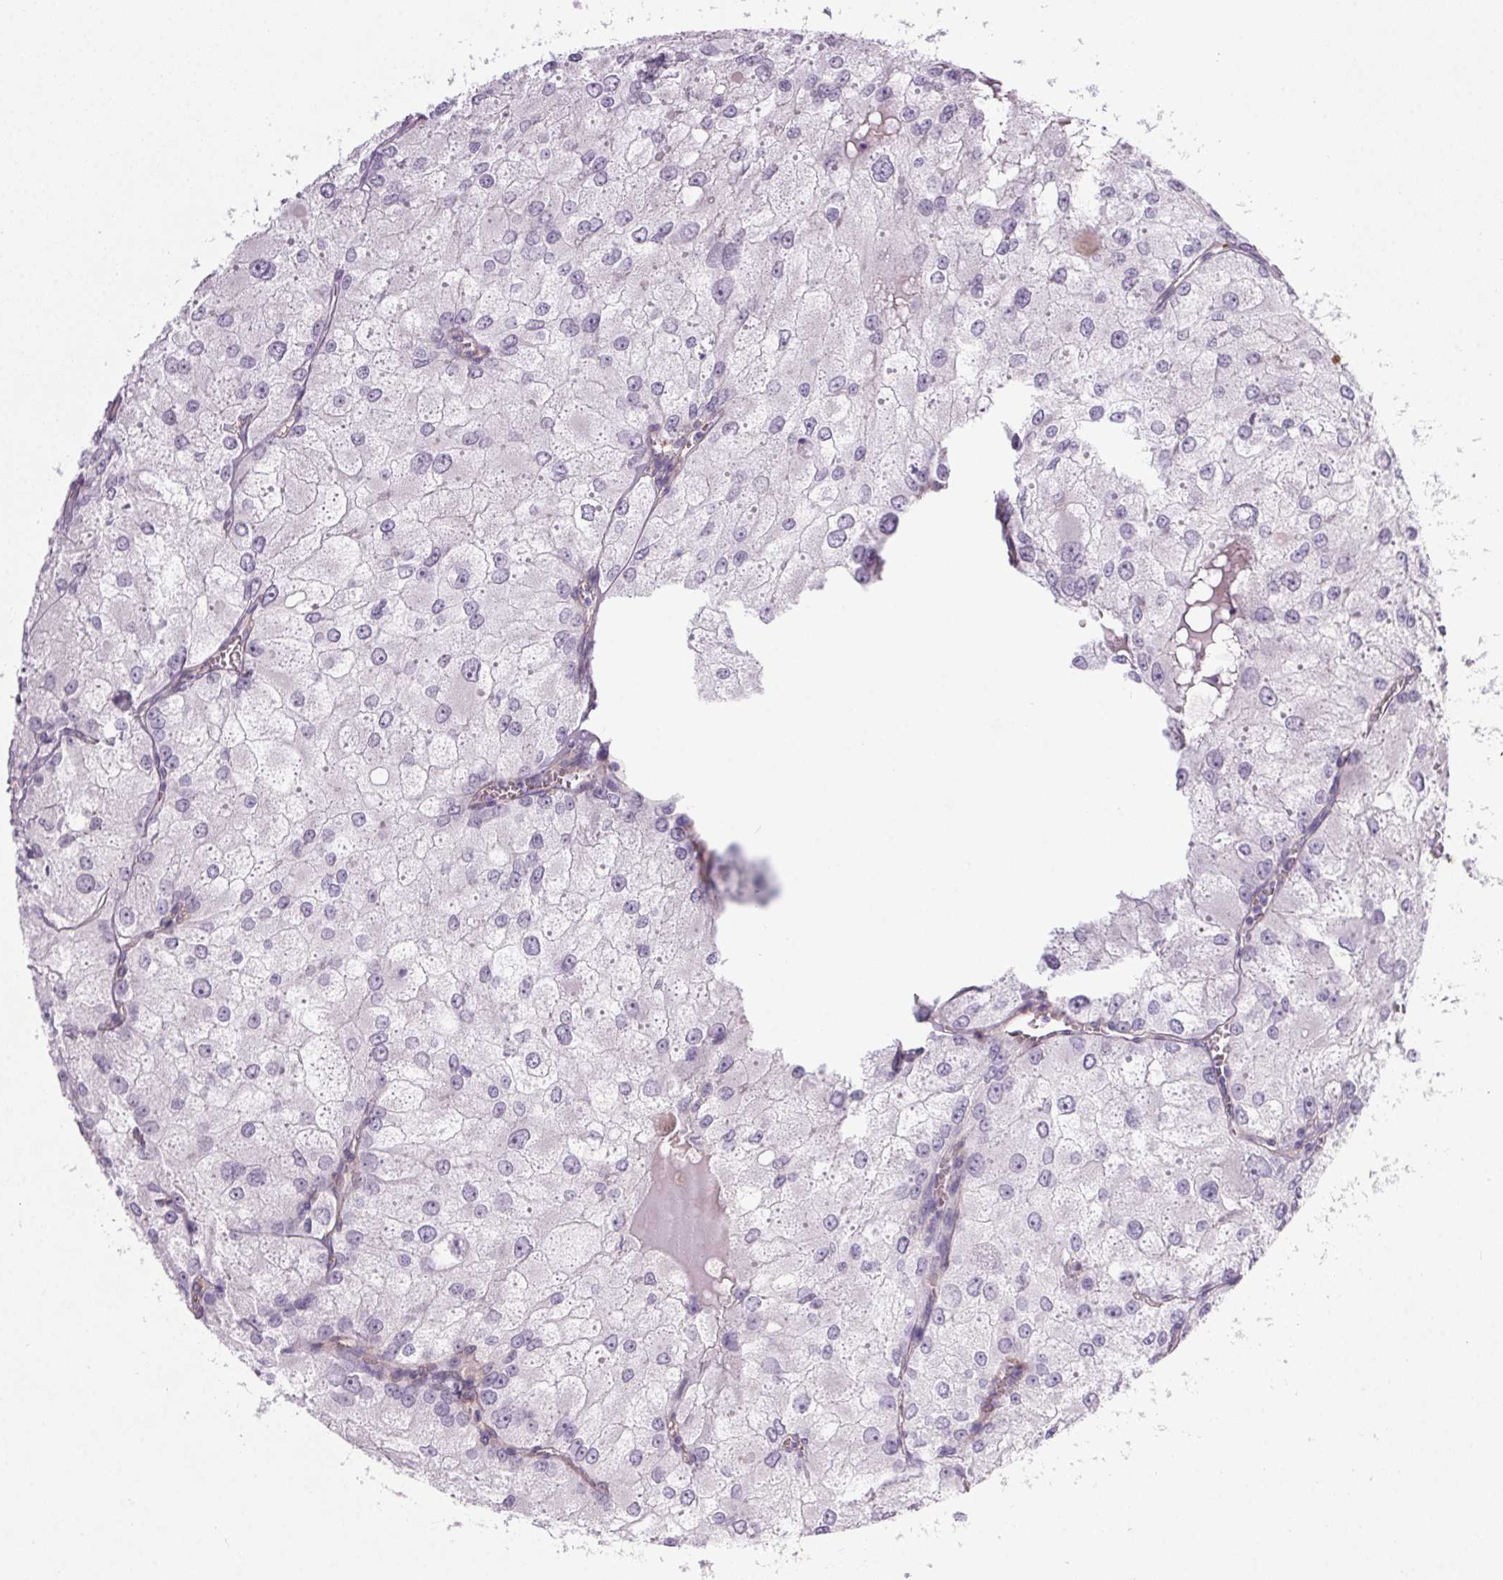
{"staining": {"intensity": "negative", "quantity": "none", "location": "none"}, "tissue": "renal cancer", "cell_type": "Tumor cells", "image_type": "cancer", "snomed": [{"axis": "morphology", "description": "Adenocarcinoma, NOS"}, {"axis": "topography", "description": "Kidney"}], "caption": "This is an immunohistochemistry (IHC) photomicrograph of human renal cancer. There is no positivity in tumor cells.", "gene": "APOC4", "patient": {"sex": "female", "age": 70}}